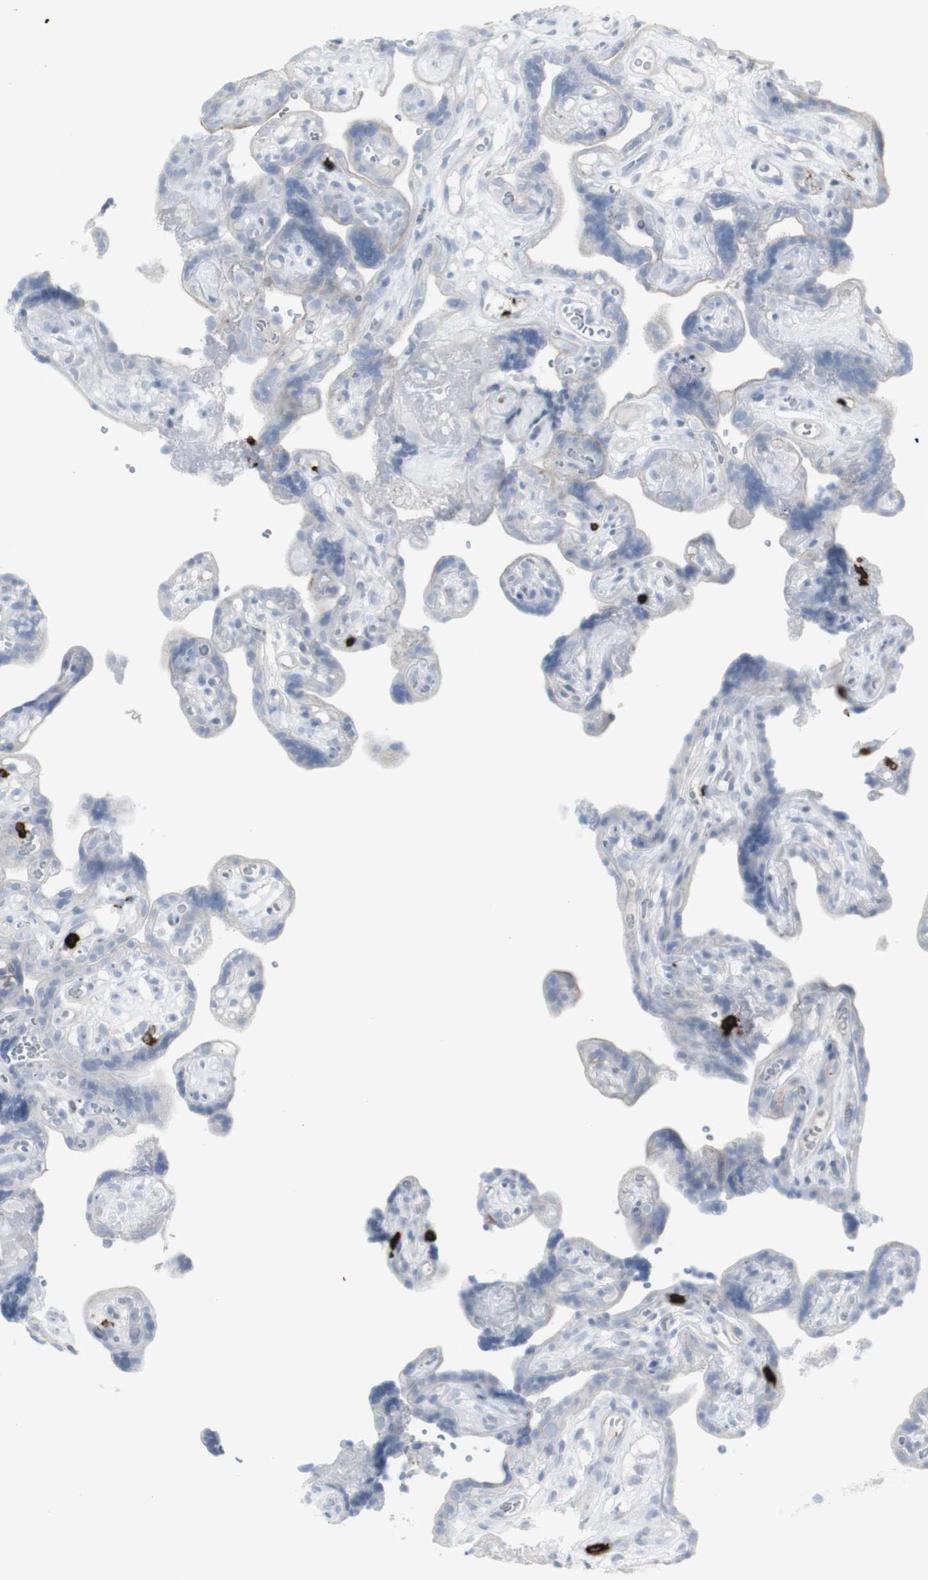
{"staining": {"intensity": "negative", "quantity": "none", "location": "none"}, "tissue": "placenta", "cell_type": "Decidual cells", "image_type": "normal", "snomed": [{"axis": "morphology", "description": "Normal tissue, NOS"}, {"axis": "topography", "description": "Placenta"}], "caption": "Immunohistochemistry (IHC) of benign placenta demonstrates no staining in decidual cells.", "gene": "CD247", "patient": {"sex": "female", "age": 30}}